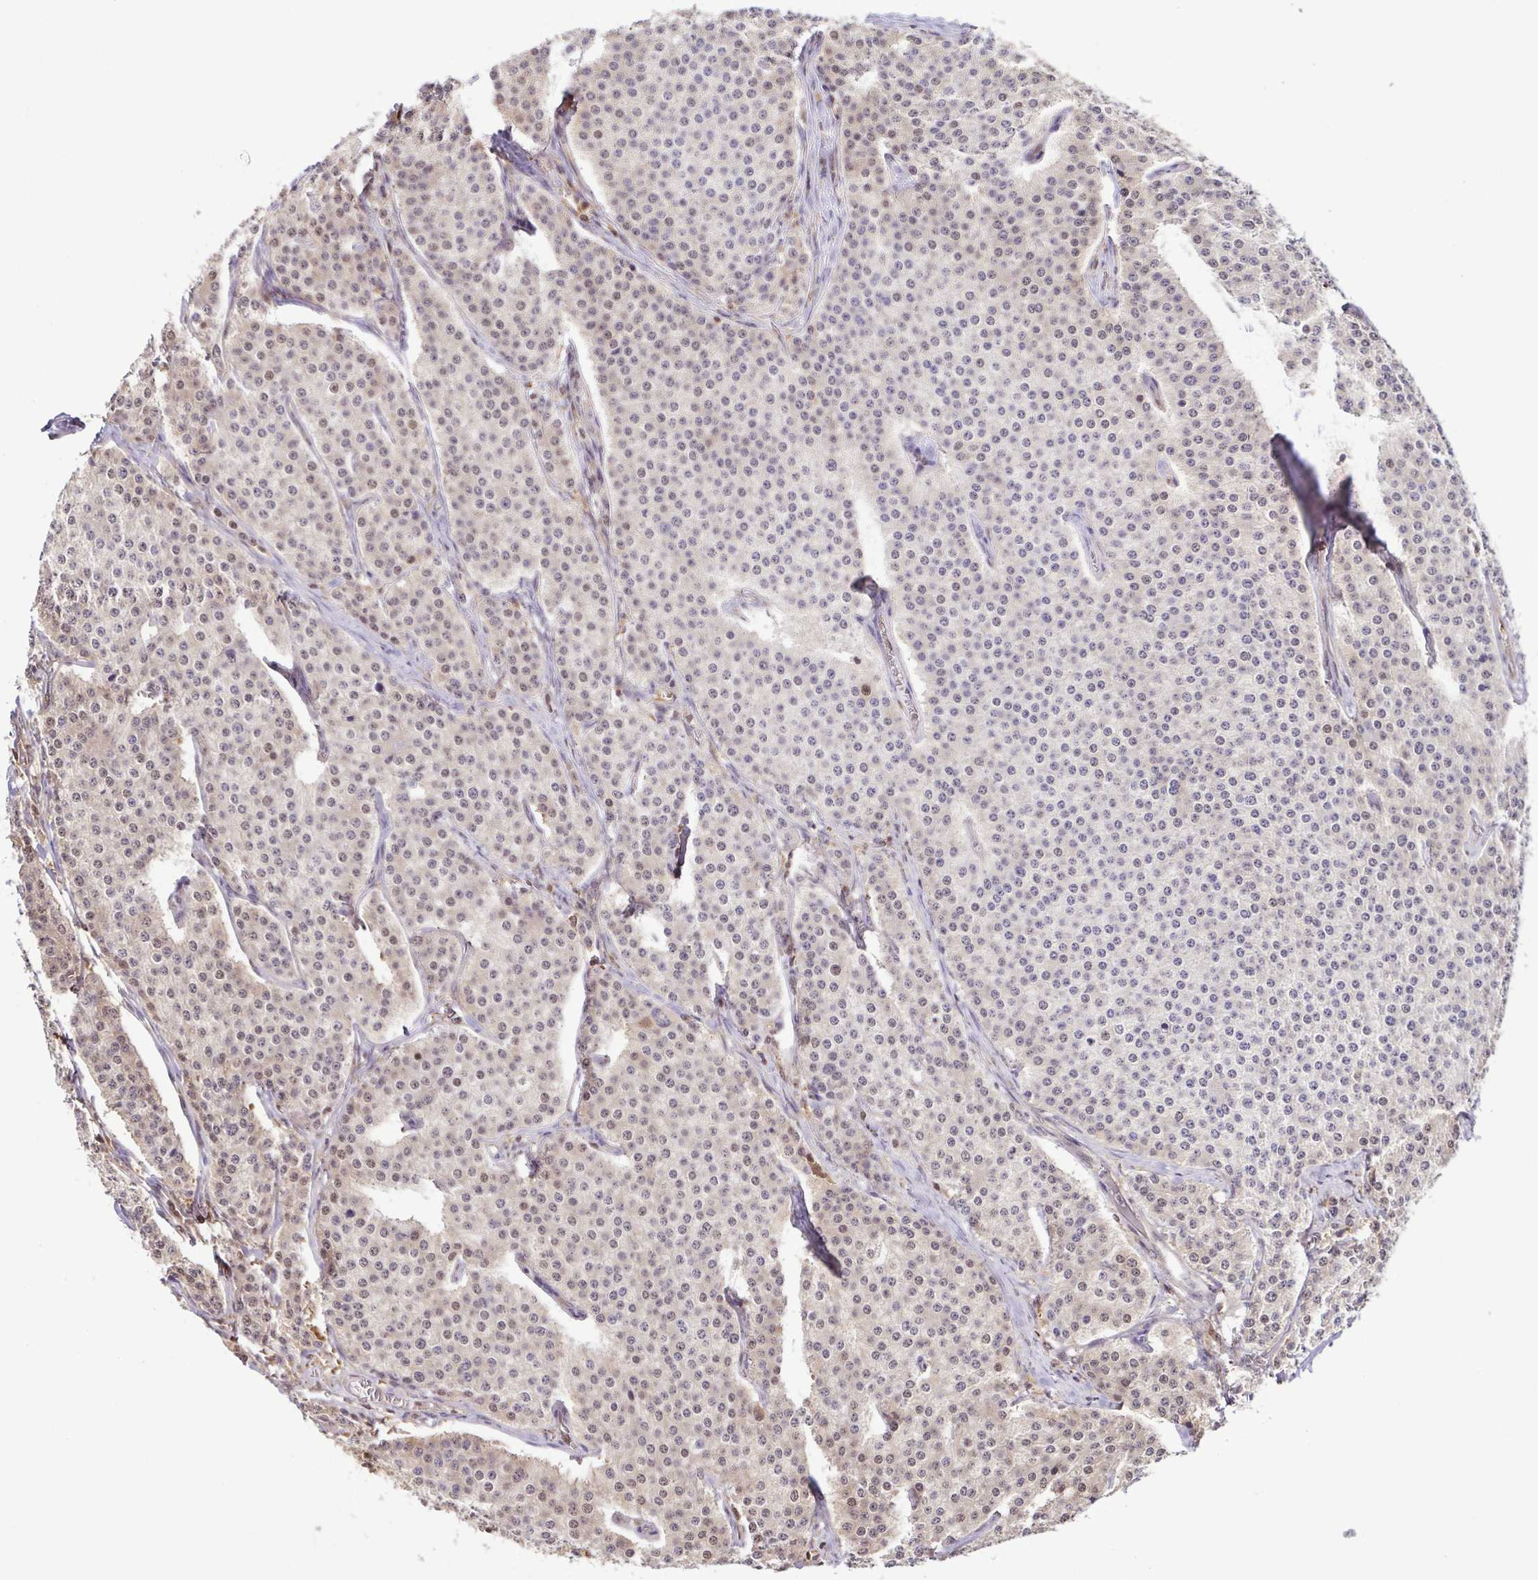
{"staining": {"intensity": "weak", "quantity": "25%-75%", "location": "nuclear"}, "tissue": "carcinoid", "cell_type": "Tumor cells", "image_type": "cancer", "snomed": [{"axis": "morphology", "description": "Carcinoid, malignant, NOS"}, {"axis": "topography", "description": "Small intestine"}], "caption": "Immunohistochemistry (IHC) photomicrograph of neoplastic tissue: human carcinoid stained using IHC shows low levels of weak protein expression localized specifically in the nuclear of tumor cells, appearing as a nuclear brown color.", "gene": "PSMB9", "patient": {"sex": "female", "age": 64}}